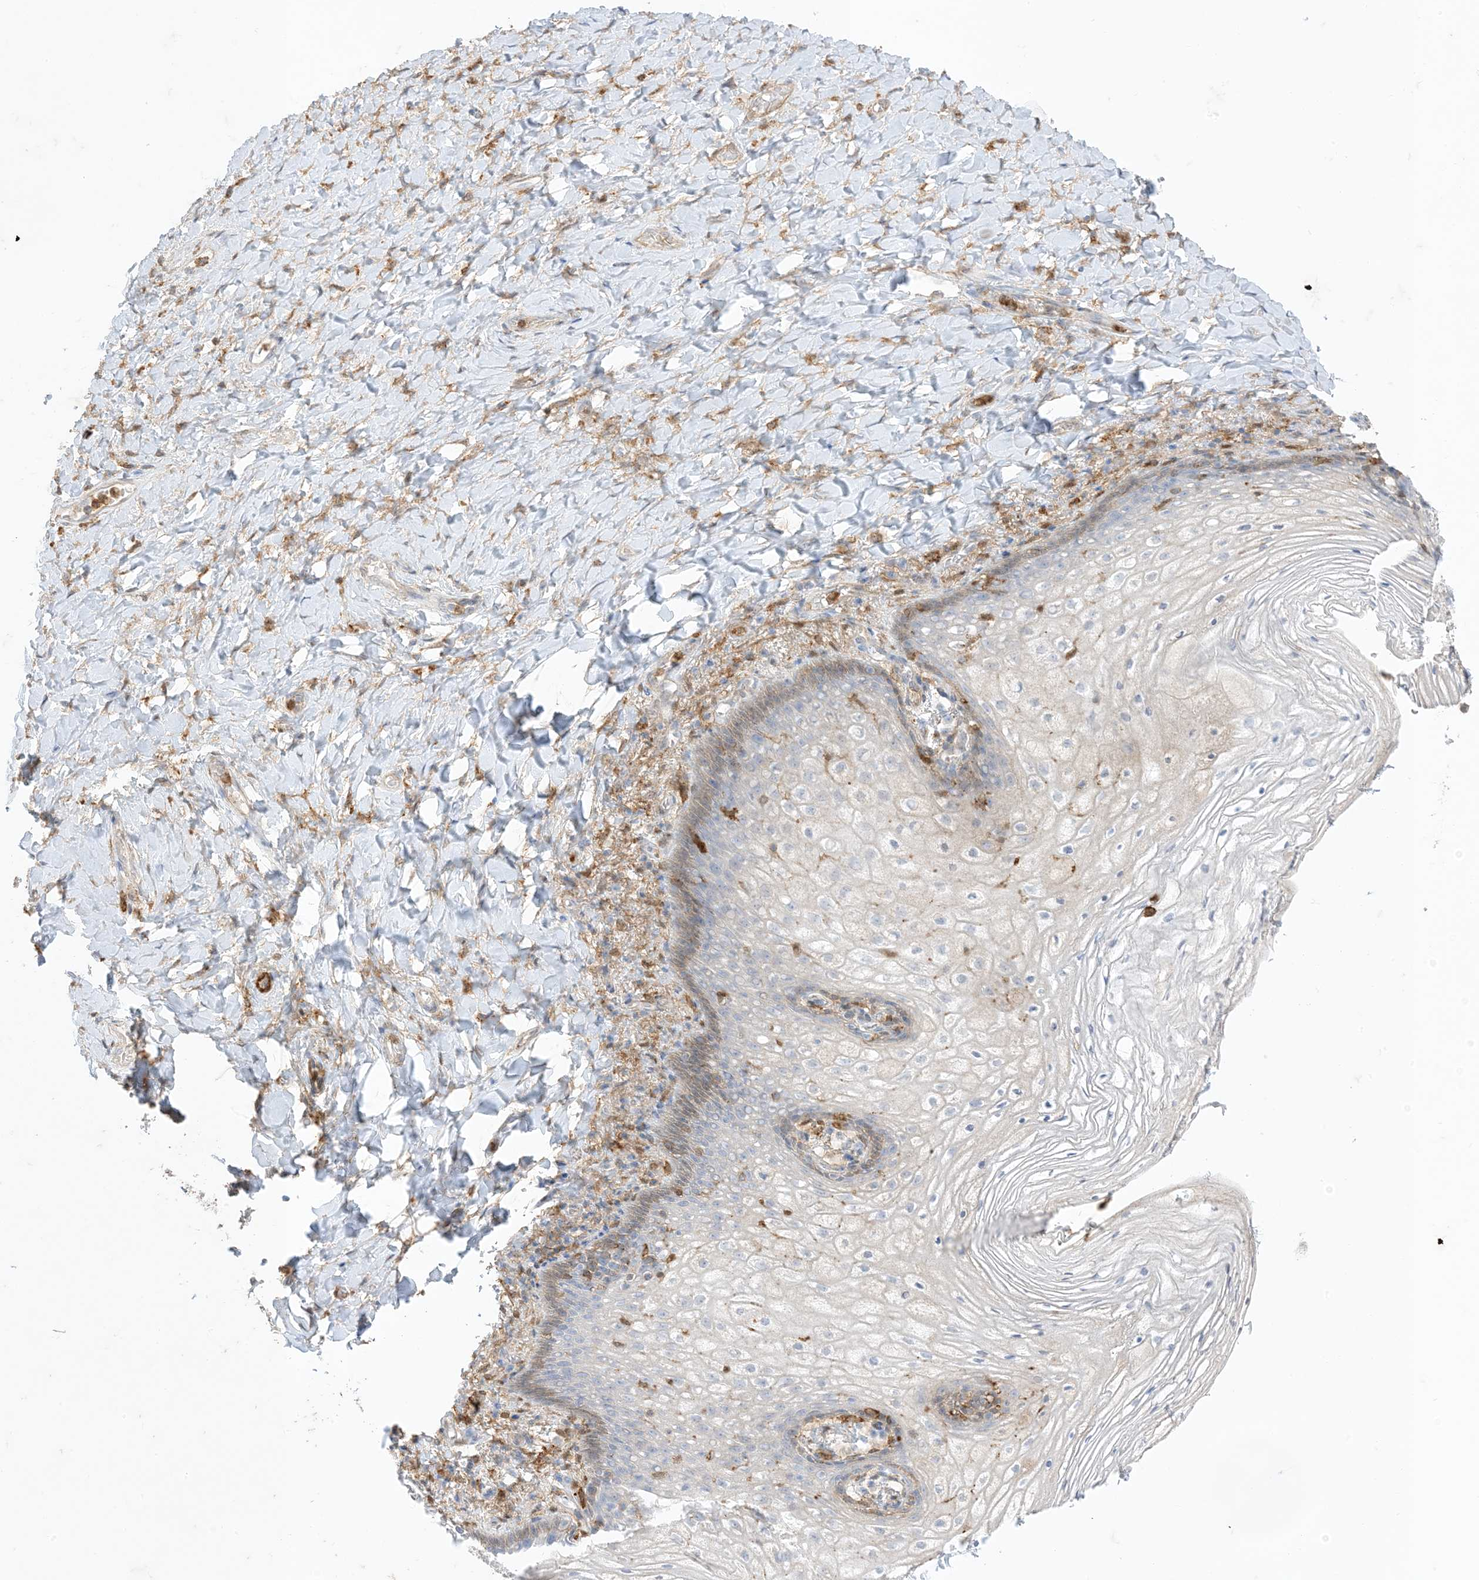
{"staining": {"intensity": "moderate", "quantity": "<25%", "location": "cytoplasmic/membranous"}, "tissue": "vagina", "cell_type": "Squamous epithelial cells", "image_type": "normal", "snomed": [{"axis": "morphology", "description": "Normal tissue, NOS"}, {"axis": "topography", "description": "Vagina"}], "caption": "The micrograph reveals immunohistochemical staining of unremarkable vagina. There is moderate cytoplasmic/membranous expression is present in about <25% of squamous epithelial cells.", "gene": "GSN", "patient": {"sex": "female", "age": 60}}